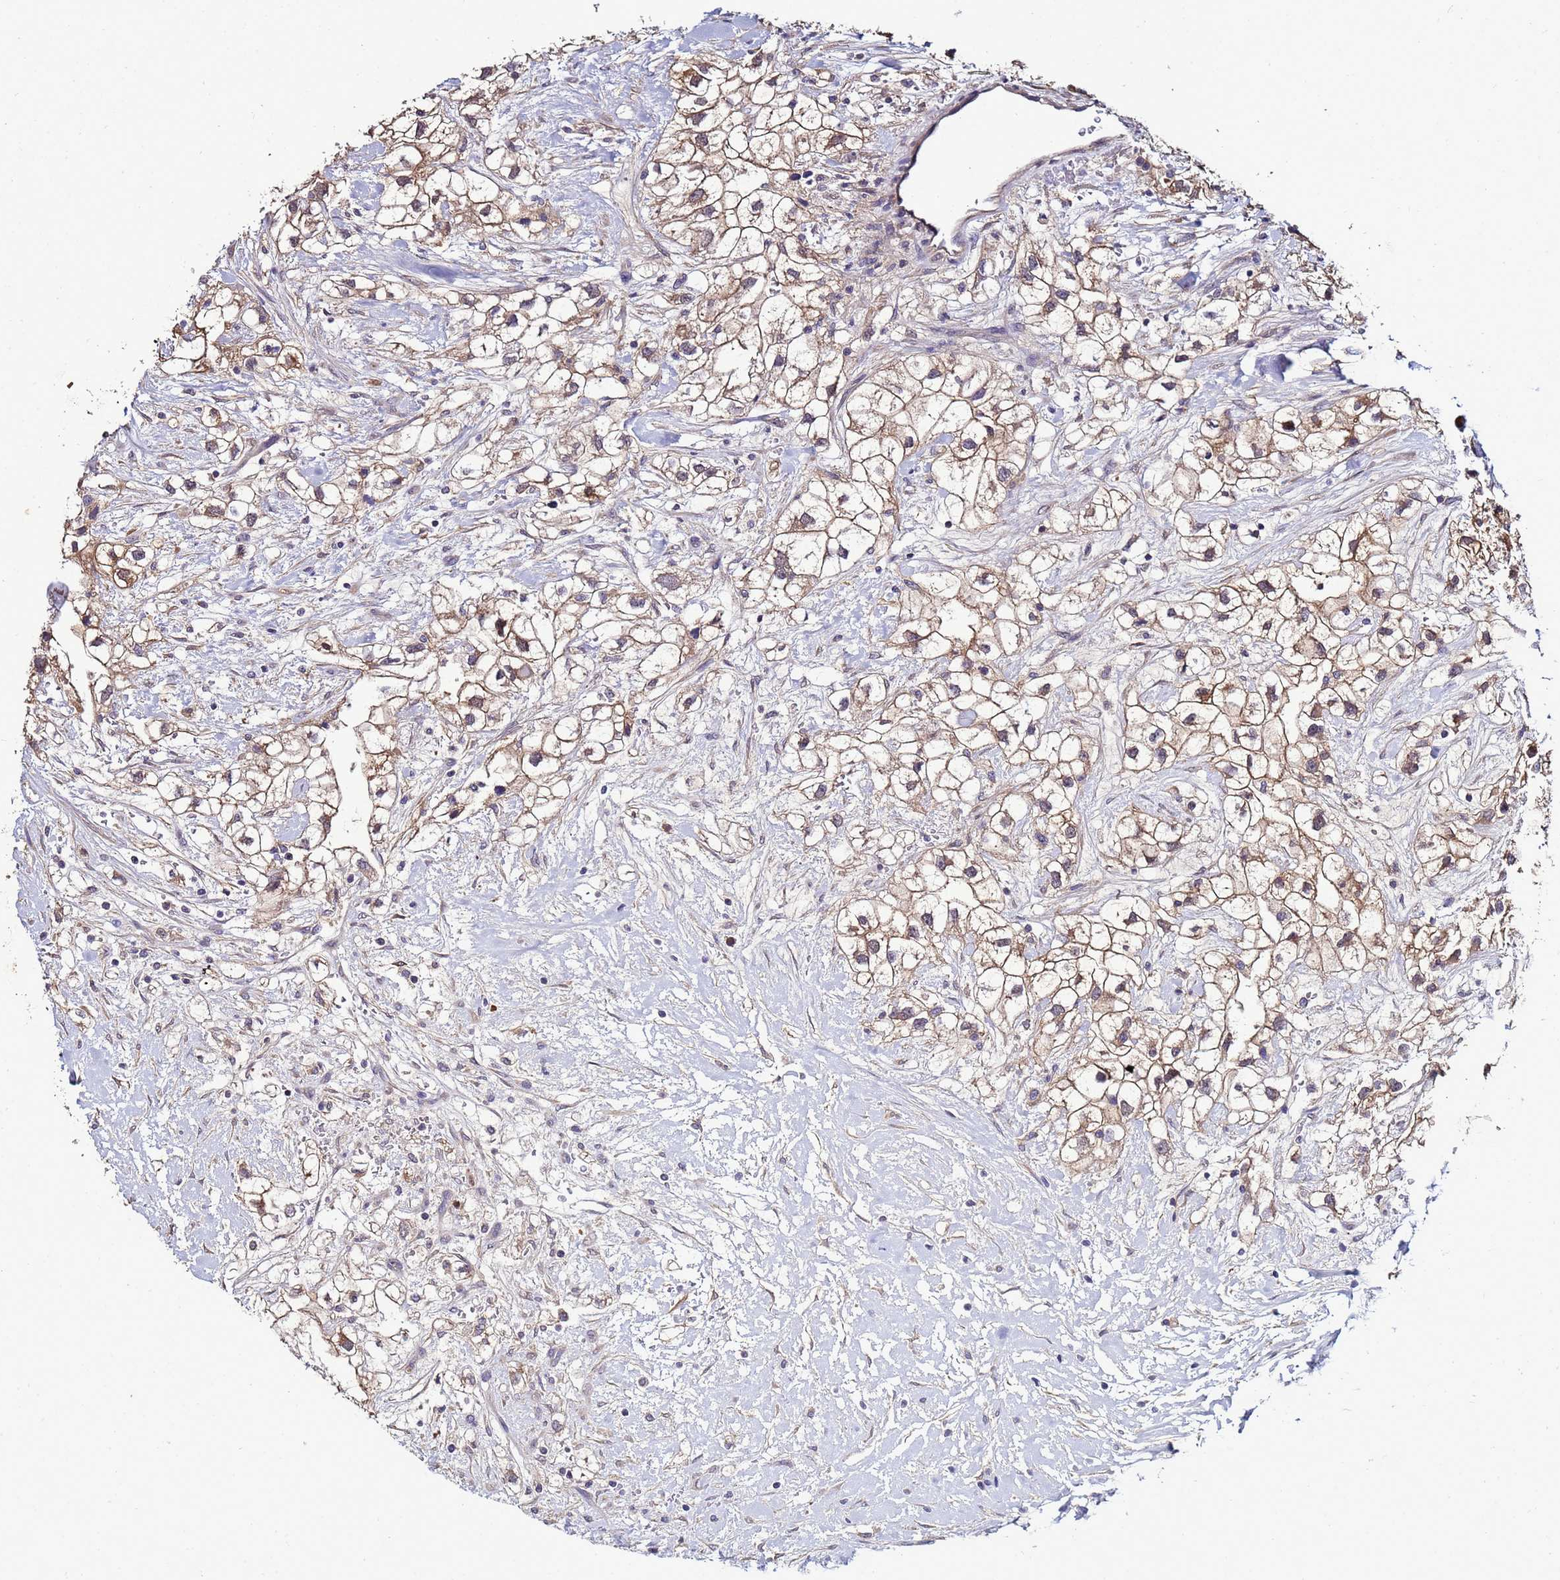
{"staining": {"intensity": "moderate", "quantity": ">75%", "location": "cytoplasmic/membranous"}, "tissue": "renal cancer", "cell_type": "Tumor cells", "image_type": "cancer", "snomed": [{"axis": "morphology", "description": "Adenocarcinoma, NOS"}, {"axis": "topography", "description": "Kidney"}], "caption": "Immunohistochemistry staining of renal cancer (adenocarcinoma), which shows medium levels of moderate cytoplasmic/membranous staining in about >75% of tumor cells indicating moderate cytoplasmic/membranous protein expression. The staining was performed using DAB (brown) for protein detection and nuclei were counterstained in hematoxylin (blue).", "gene": "NAXE", "patient": {"sex": "male", "age": 59}}